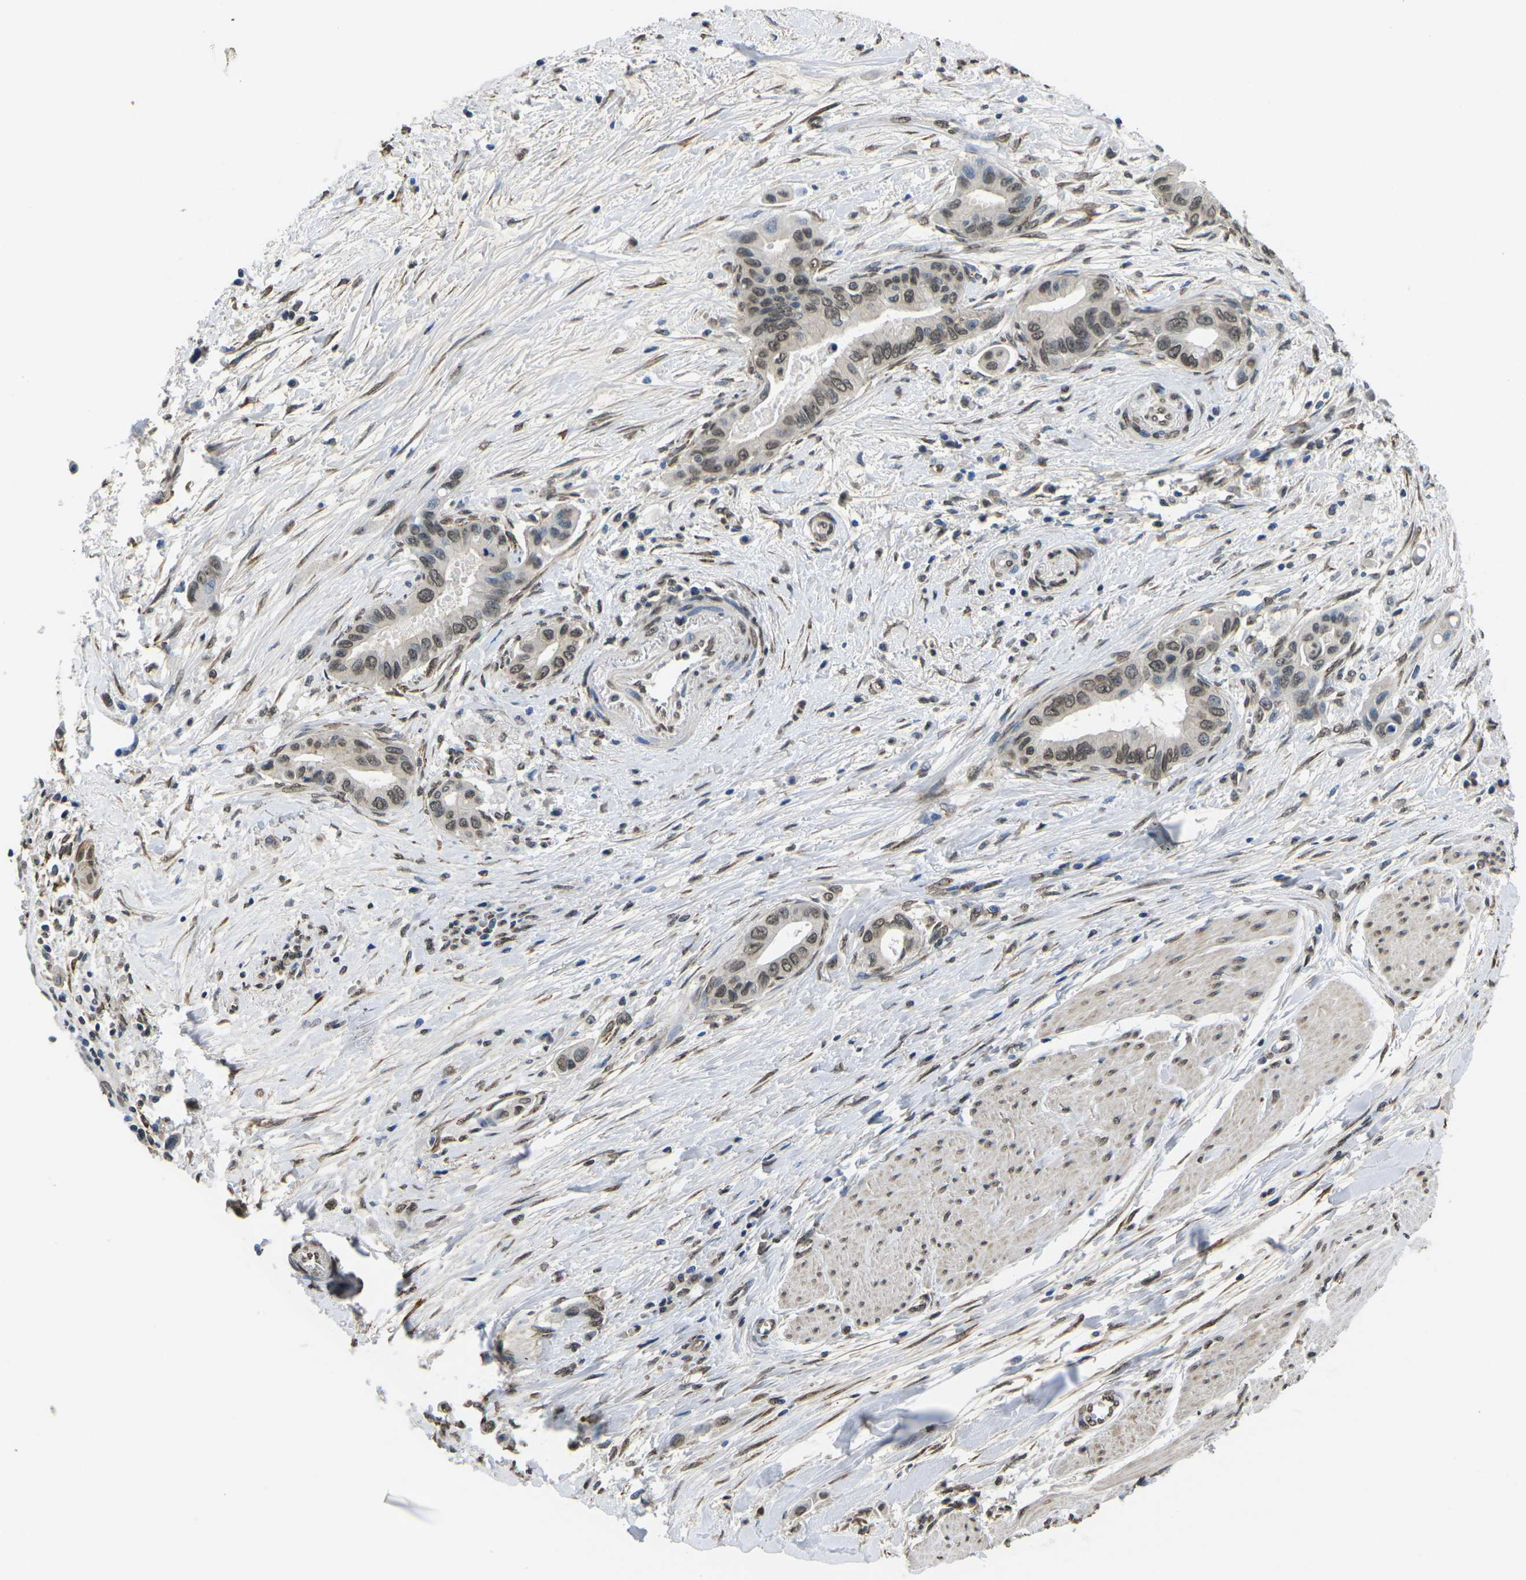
{"staining": {"intensity": "weak", "quantity": ">75%", "location": "nuclear"}, "tissue": "pancreatic cancer", "cell_type": "Tumor cells", "image_type": "cancer", "snomed": [{"axis": "morphology", "description": "Adenocarcinoma, NOS"}, {"axis": "topography", "description": "Pancreas"}], "caption": "This is a histology image of IHC staining of adenocarcinoma (pancreatic), which shows weak expression in the nuclear of tumor cells.", "gene": "SCNN1B", "patient": {"sex": "female", "age": 73}}